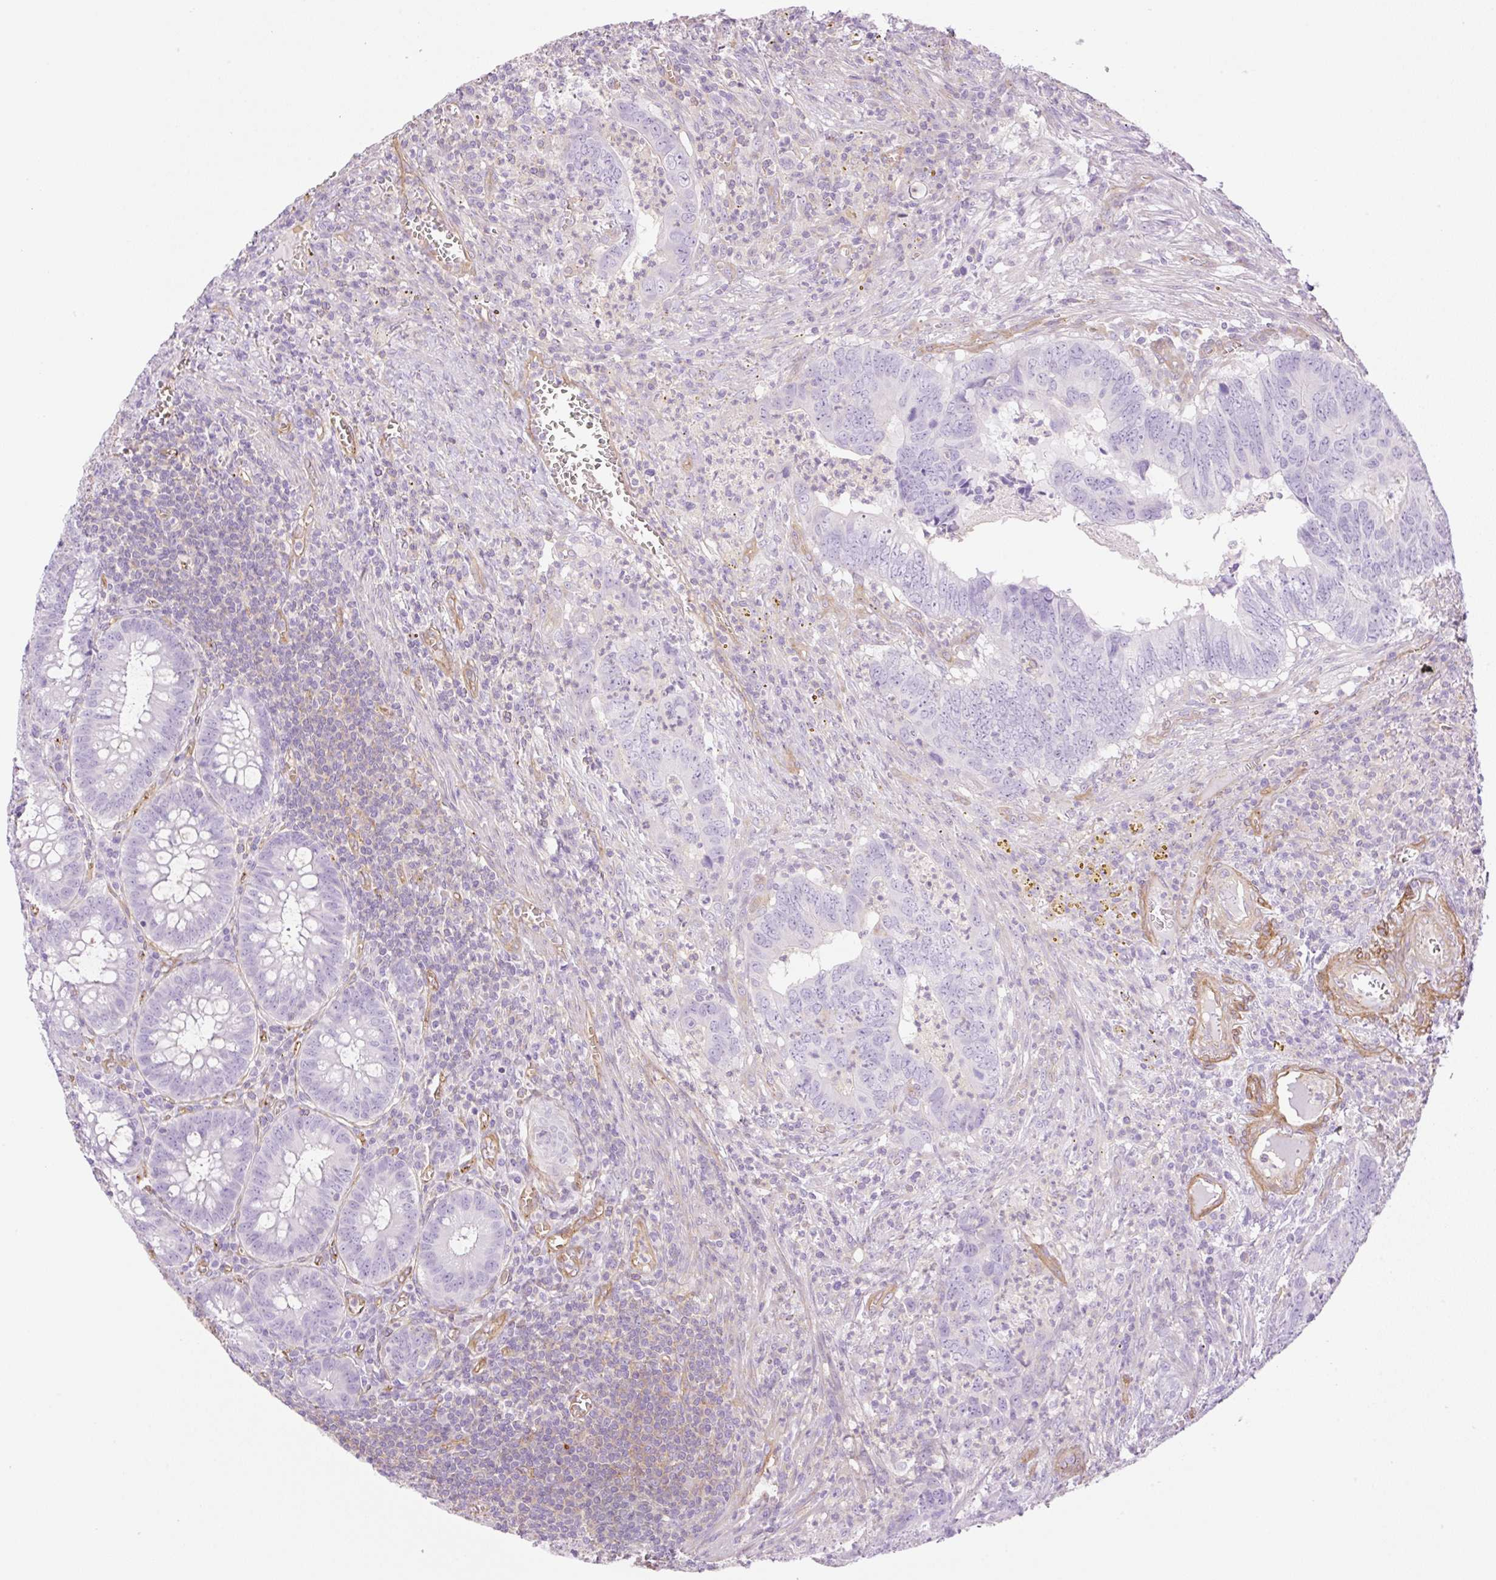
{"staining": {"intensity": "negative", "quantity": "none", "location": "none"}, "tissue": "colorectal cancer", "cell_type": "Tumor cells", "image_type": "cancer", "snomed": [{"axis": "morphology", "description": "Adenocarcinoma, NOS"}, {"axis": "topography", "description": "Colon"}], "caption": "The immunohistochemistry (IHC) micrograph has no significant staining in tumor cells of colorectal cancer tissue.", "gene": "EHD3", "patient": {"sex": "male", "age": 86}}